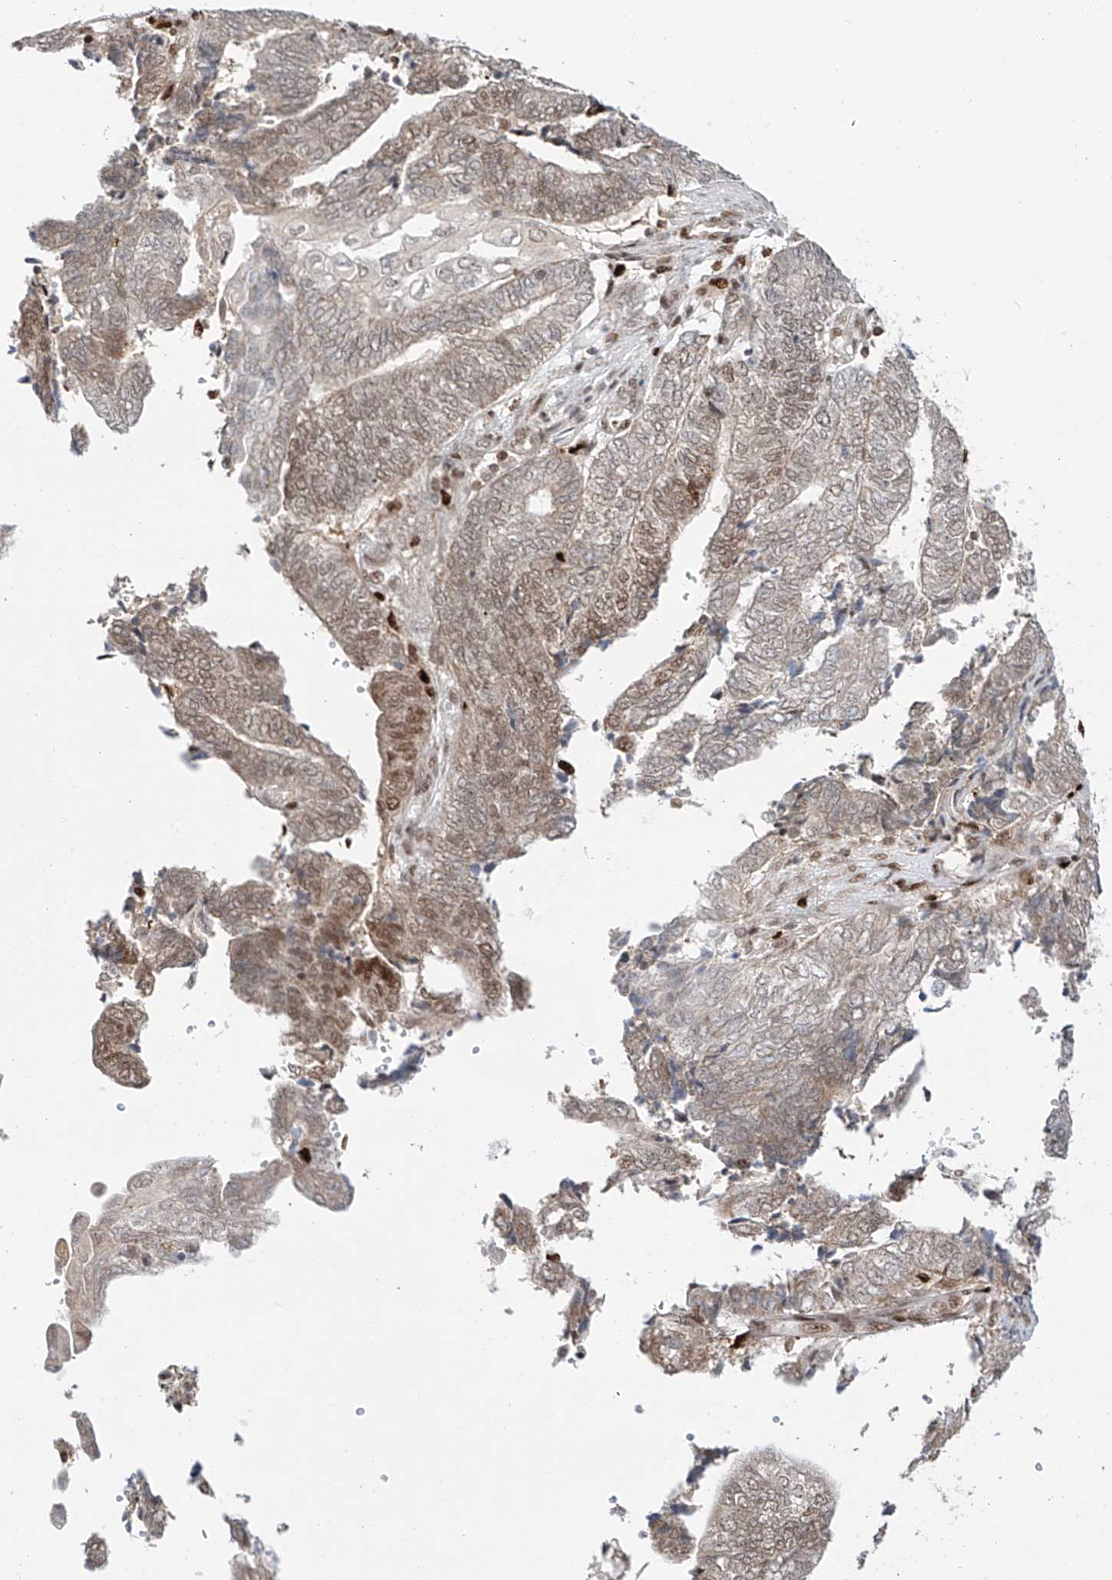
{"staining": {"intensity": "weak", "quantity": "25%-75%", "location": "cytoplasmic/membranous,nuclear"}, "tissue": "endometrial cancer", "cell_type": "Tumor cells", "image_type": "cancer", "snomed": [{"axis": "morphology", "description": "Adenocarcinoma, NOS"}, {"axis": "topography", "description": "Uterus"}, {"axis": "topography", "description": "Endometrium"}], "caption": "Tumor cells demonstrate weak cytoplasmic/membranous and nuclear expression in approximately 25%-75% of cells in endometrial adenocarcinoma.", "gene": "DZIP1L", "patient": {"sex": "female", "age": 70}}